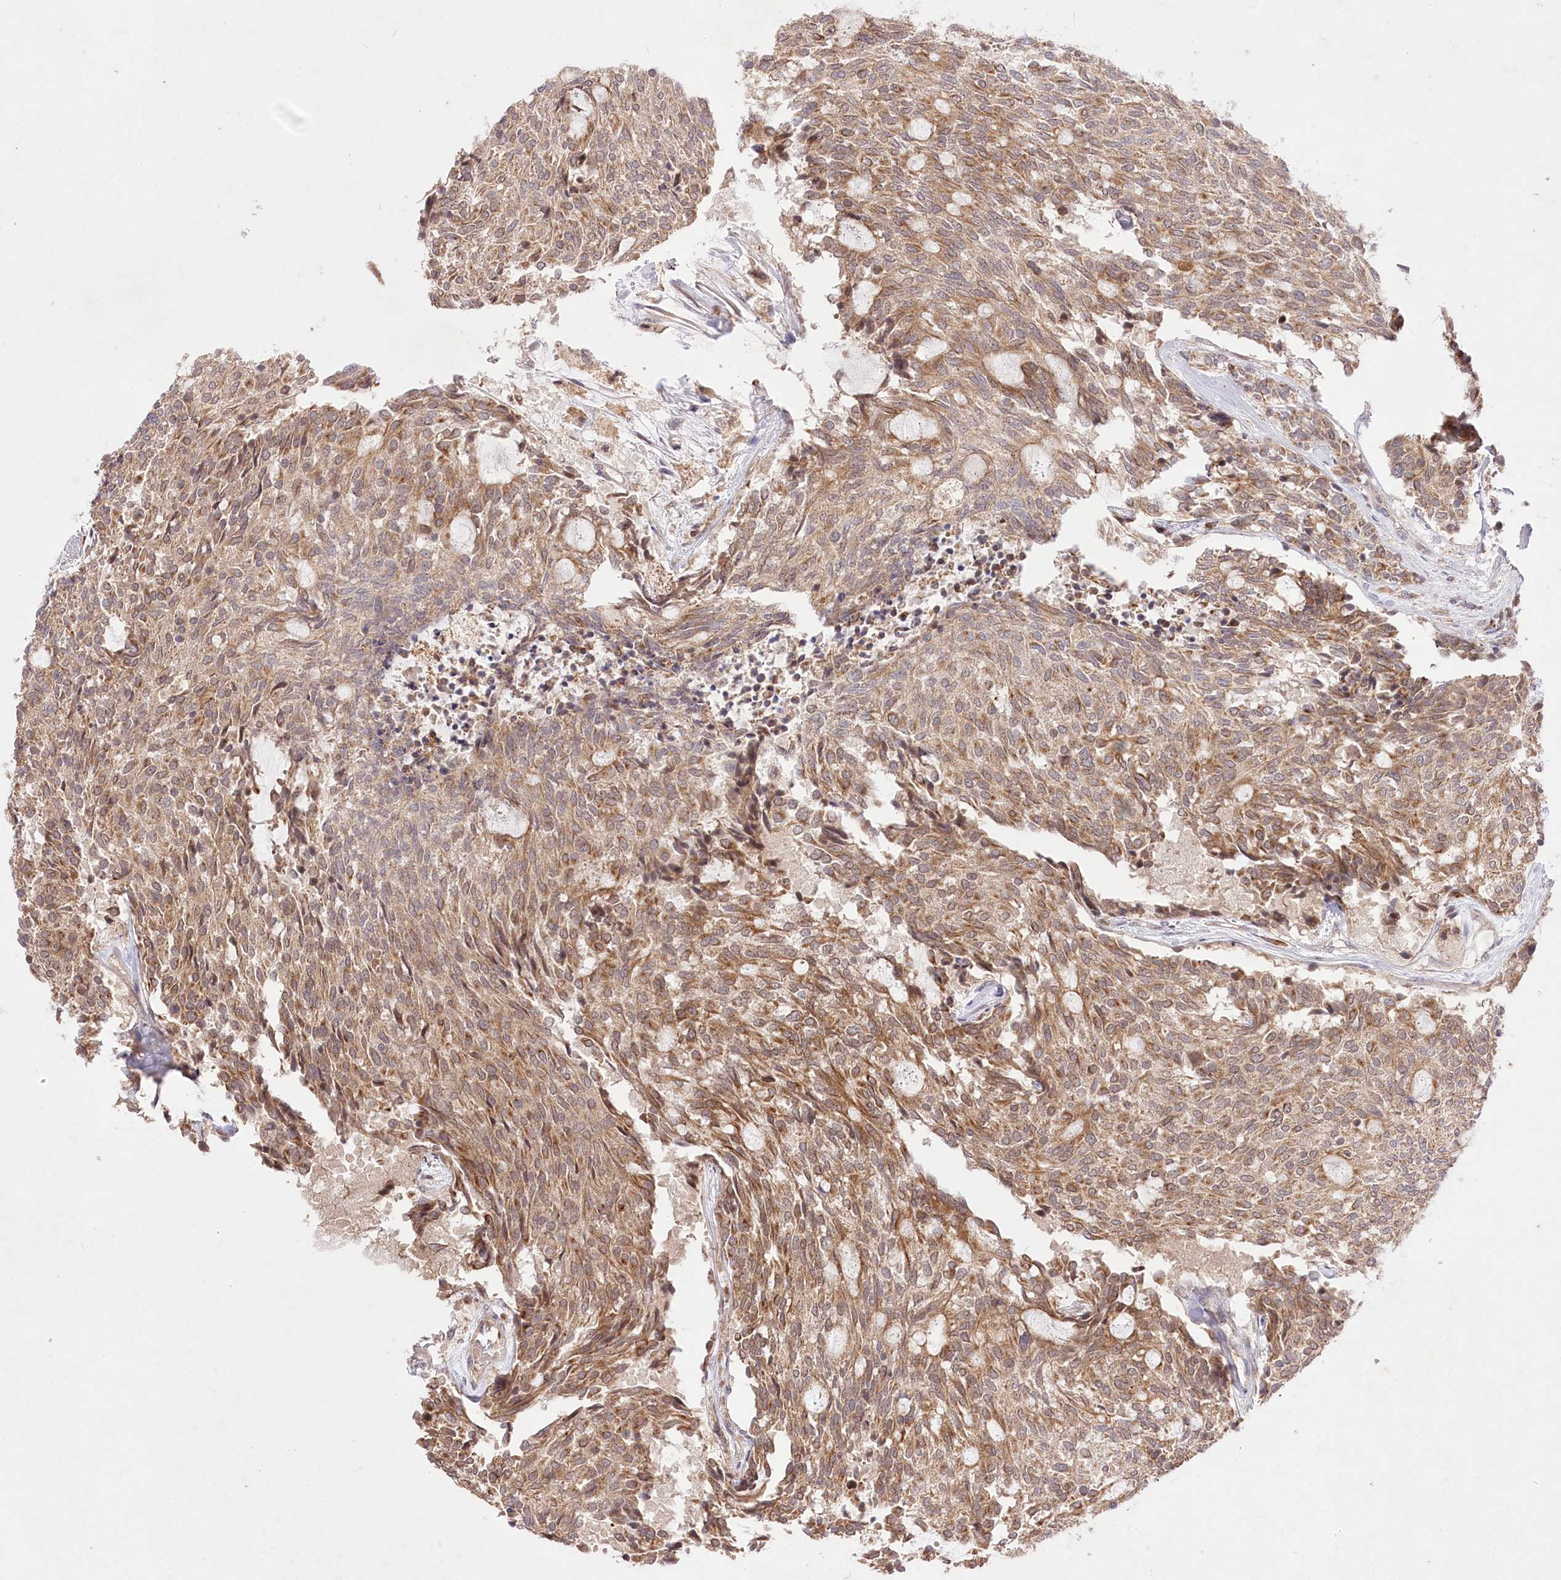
{"staining": {"intensity": "moderate", "quantity": ">75%", "location": "cytoplasmic/membranous"}, "tissue": "carcinoid", "cell_type": "Tumor cells", "image_type": "cancer", "snomed": [{"axis": "morphology", "description": "Carcinoid, malignant, NOS"}, {"axis": "topography", "description": "Pancreas"}], "caption": "The micrograph reveals a brown stain indicating the presence of a protein in the cytoplasmic/membranous of tumor cells in carcinoid. (DAB (3,3'-diaminobenzidine) IHC with brightfield microscopy, high magnification).", "gene": "HELT", "patient": {"sex": "female", "age": 54}}